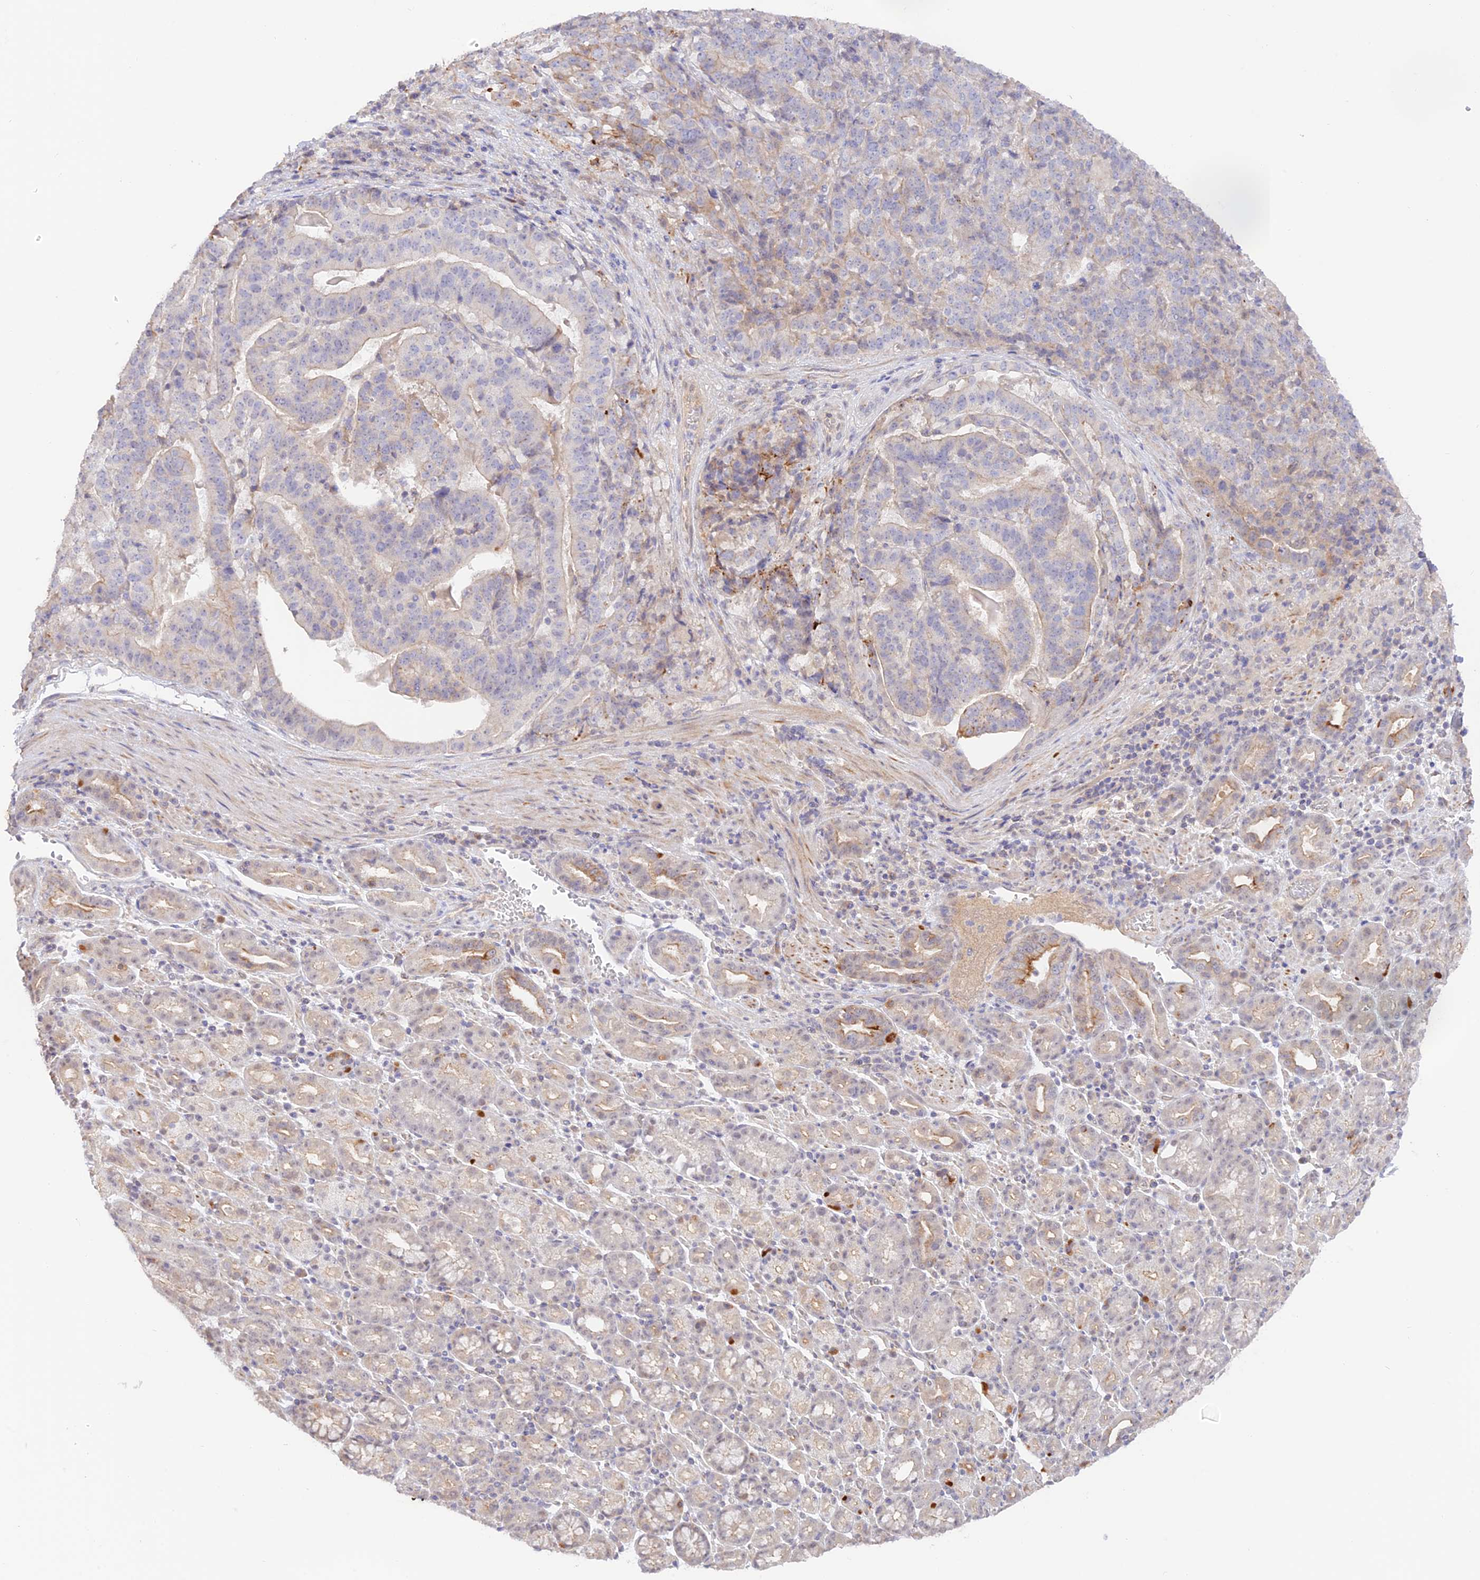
{"staining": {"intensity": "negative", "quantity": "none", "location": "none"}, "tissue": "stomach cancer", "cell_type": "Tumor cells", "image_type": "cancer", "snomed": [{"axis": "morphology", "description": "Adenocarcinoma, NOS"}, {"axis": "topography", "description": "Stomach"}], "caption": "This is an immunohistochemistry (IHC) image of human adenocarcinoma (stomach). There is no positivity in tumor cells.", "gene": "CAMSAP3", "patient": {"sex": "male", "age": 48}}